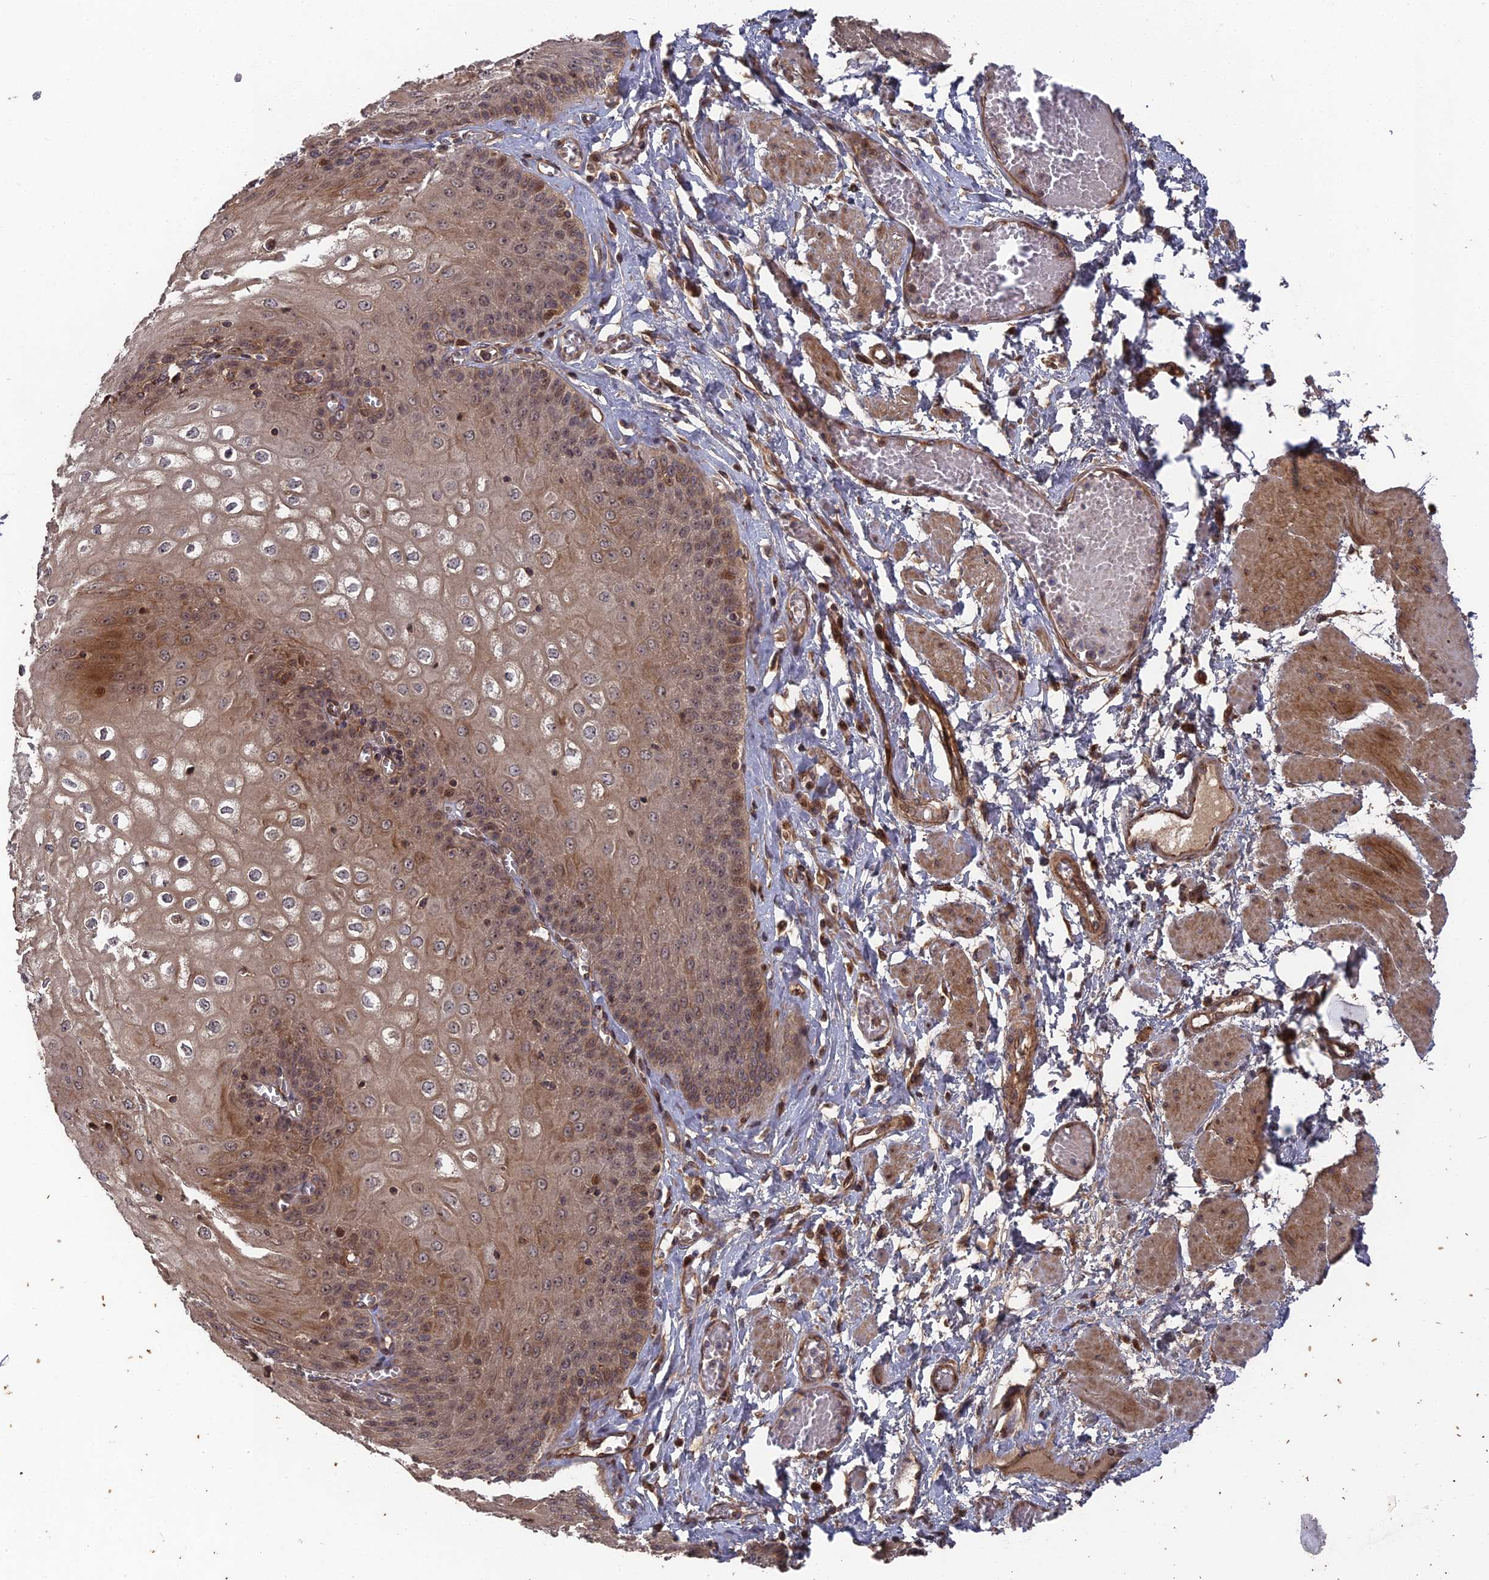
{"staining": {"intensity": "strong", "quantity": "25%-75%", "location": "cytoplasmic/membranous,nuclear"}, "tissue": "esophagus", "cell_type": "Squamous epithelial cells", "image_type": "normal", "snomed": [{"axis": "morphology", "description": "Normal tissue, NOS"}, {"axis": "topography", "description": "Esophagus"}], "caption": "A brown stain highlights strong cytoplasmic/membranous,nuclear positivity of a protein in squamous epithelial cells of unremarkable esophagus. (DAB IHC, brown staining for protein, blue staining for nuclei).", "gene": "DEF8", "patient": {"sex": "male", "age": 60}}